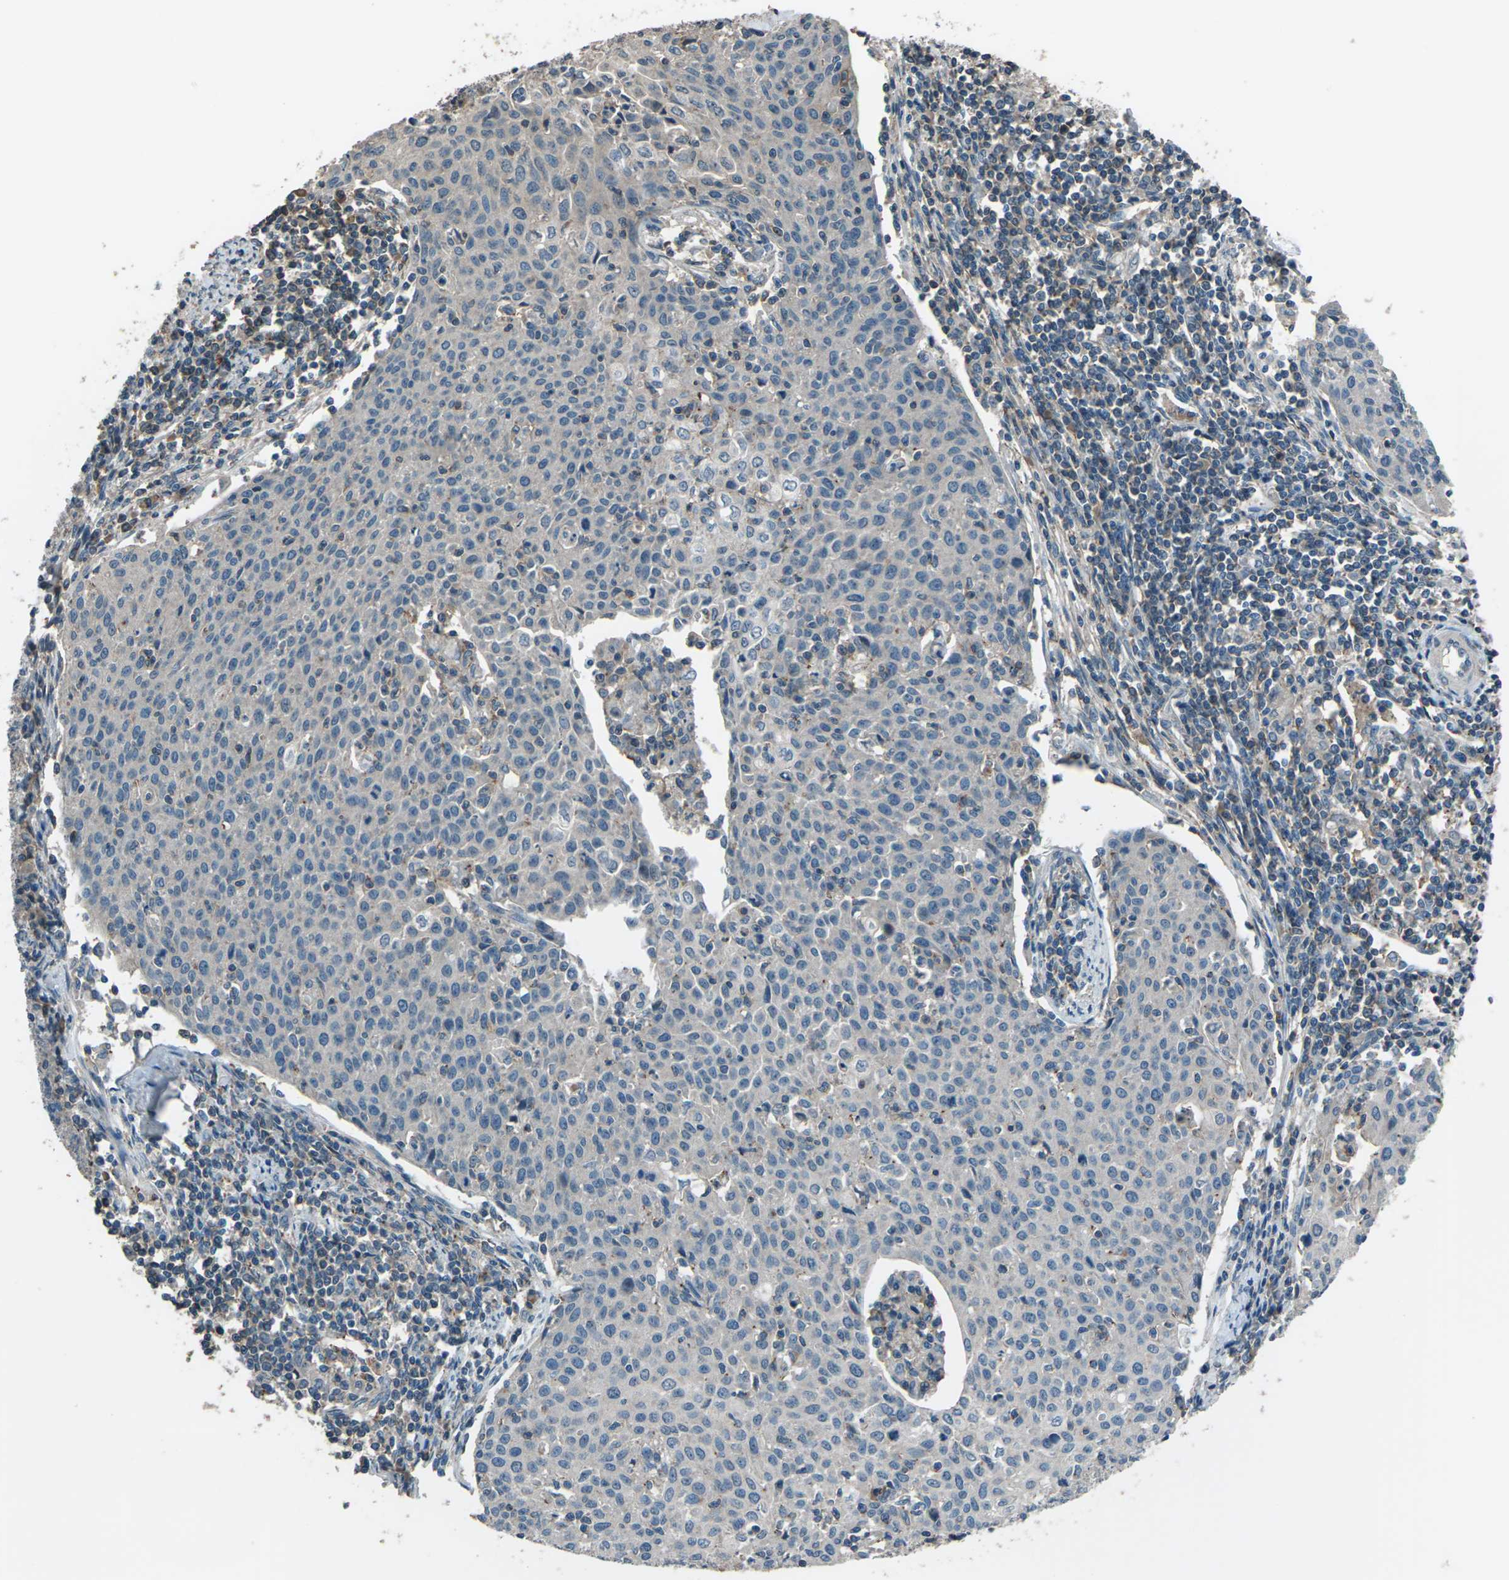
{"staining": {"intensity": "negative", "quantity": "none", "location": "none"}, "tissue": "cervical cancer", "cell_type": "Tumor cells", "image_type": "cancer", "snomed": [{"axis": "morphology", "description": "Squamous cell carcinoma, NOS"}, {"axis": "topography", "description": "Cervix"}], "caption": "Micrograph shows no protein positivity in tumor cells of squamous cell carcinoma (cervical) tissue.", "gene": "CMTM4", "patient": {"sex": "female", "age": 38}}